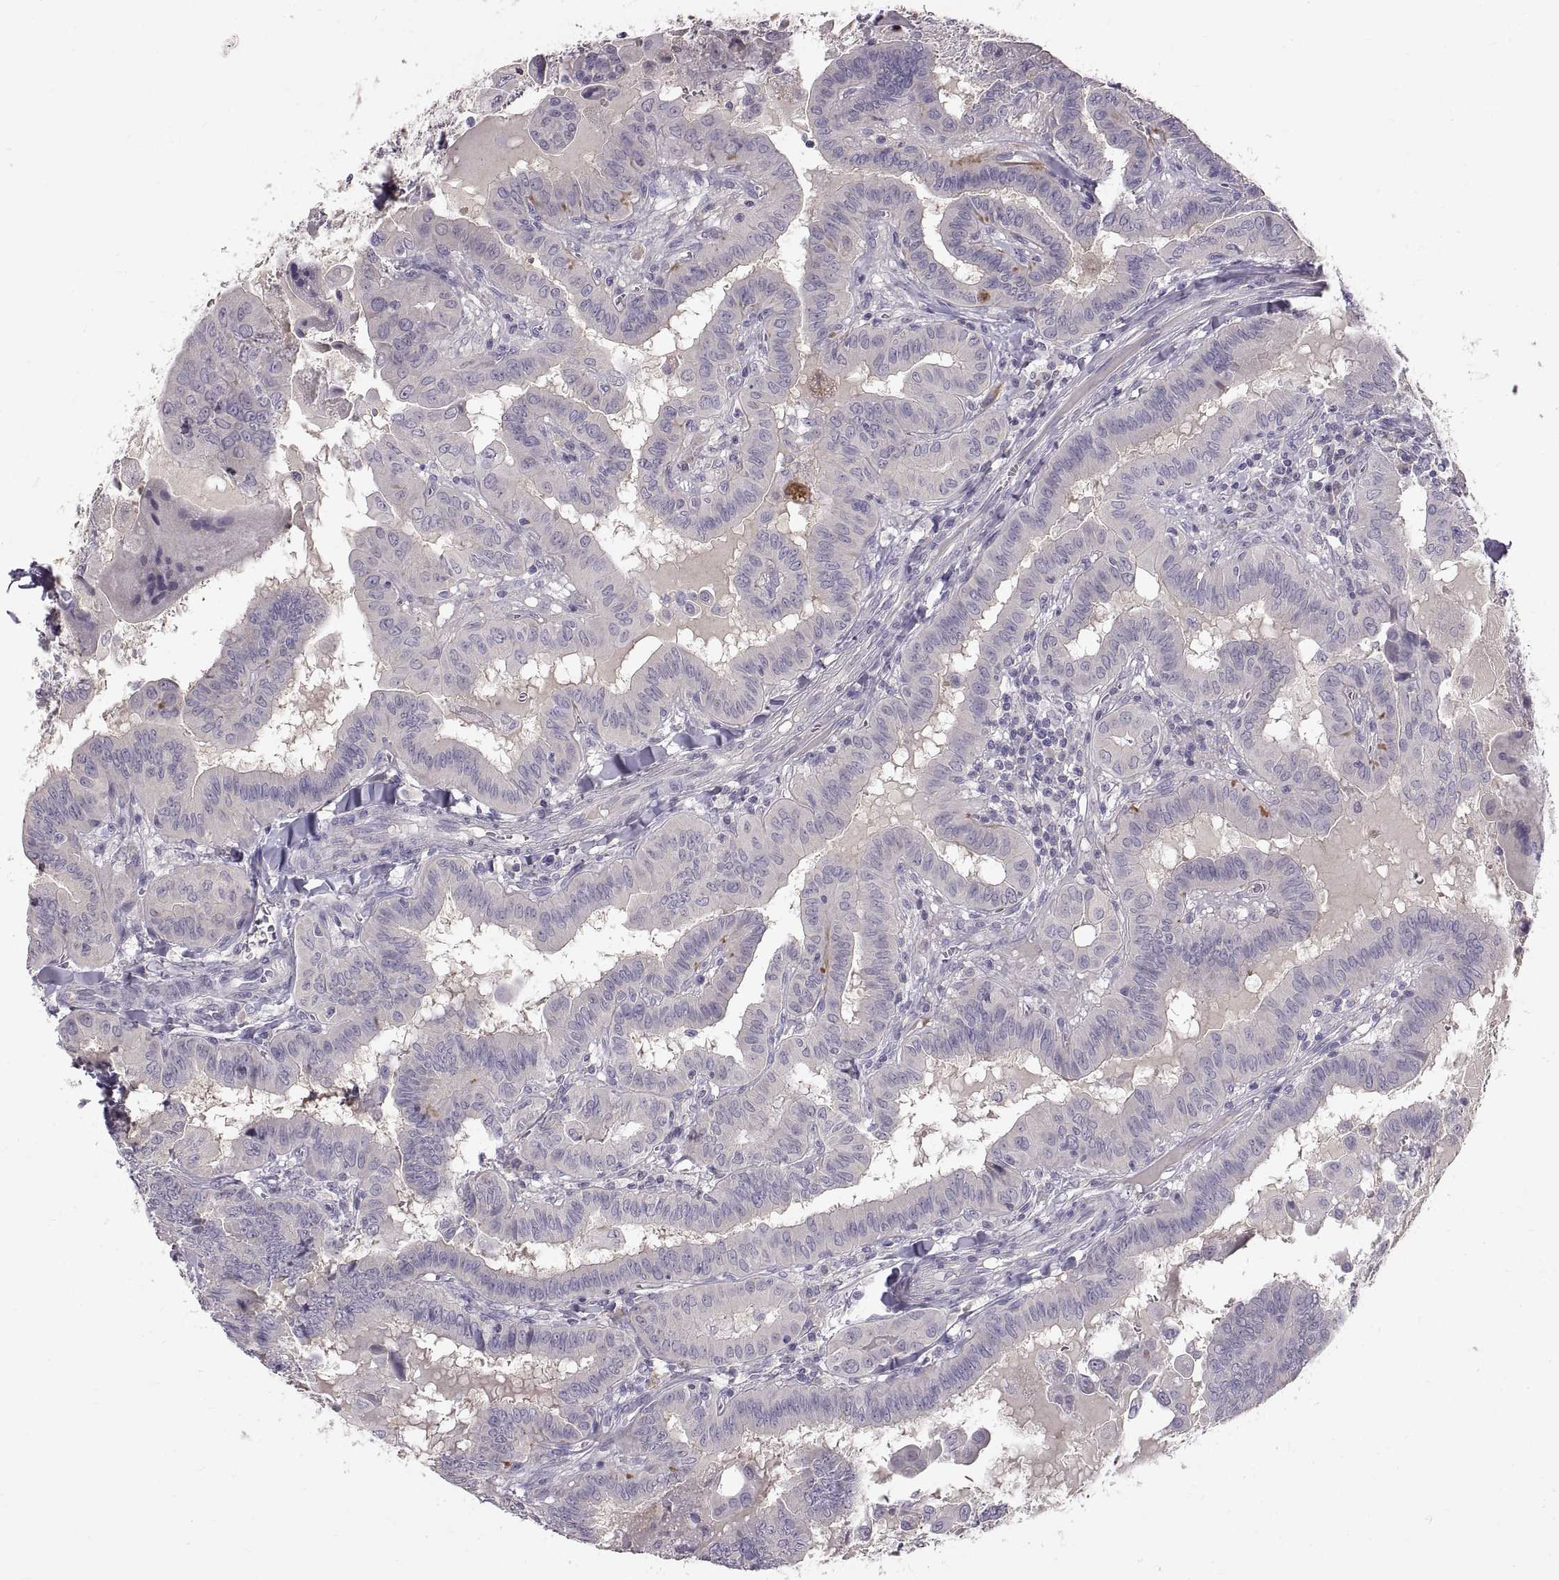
{"staining": {"intensity": "negative", "quantity": "none", "location": "none"}, "tissue": "thyroid cancer", "cell_type": "Tumor cells", "image_type": "cancer", "snomed": [{"axis": "morphology", "description": "Papillary adenocarcinoma, NOS"}, {"axis": "topography", "description": "Thyroid gland"}], "caption": "Immunohistochemistry image of human papillary adenocarcinoma (thyroid) stained for a protein (brown), which shows no positivity in tumor cells.", "gene": "WFDC8", "patient": {"sex": "female", "age": 37}}